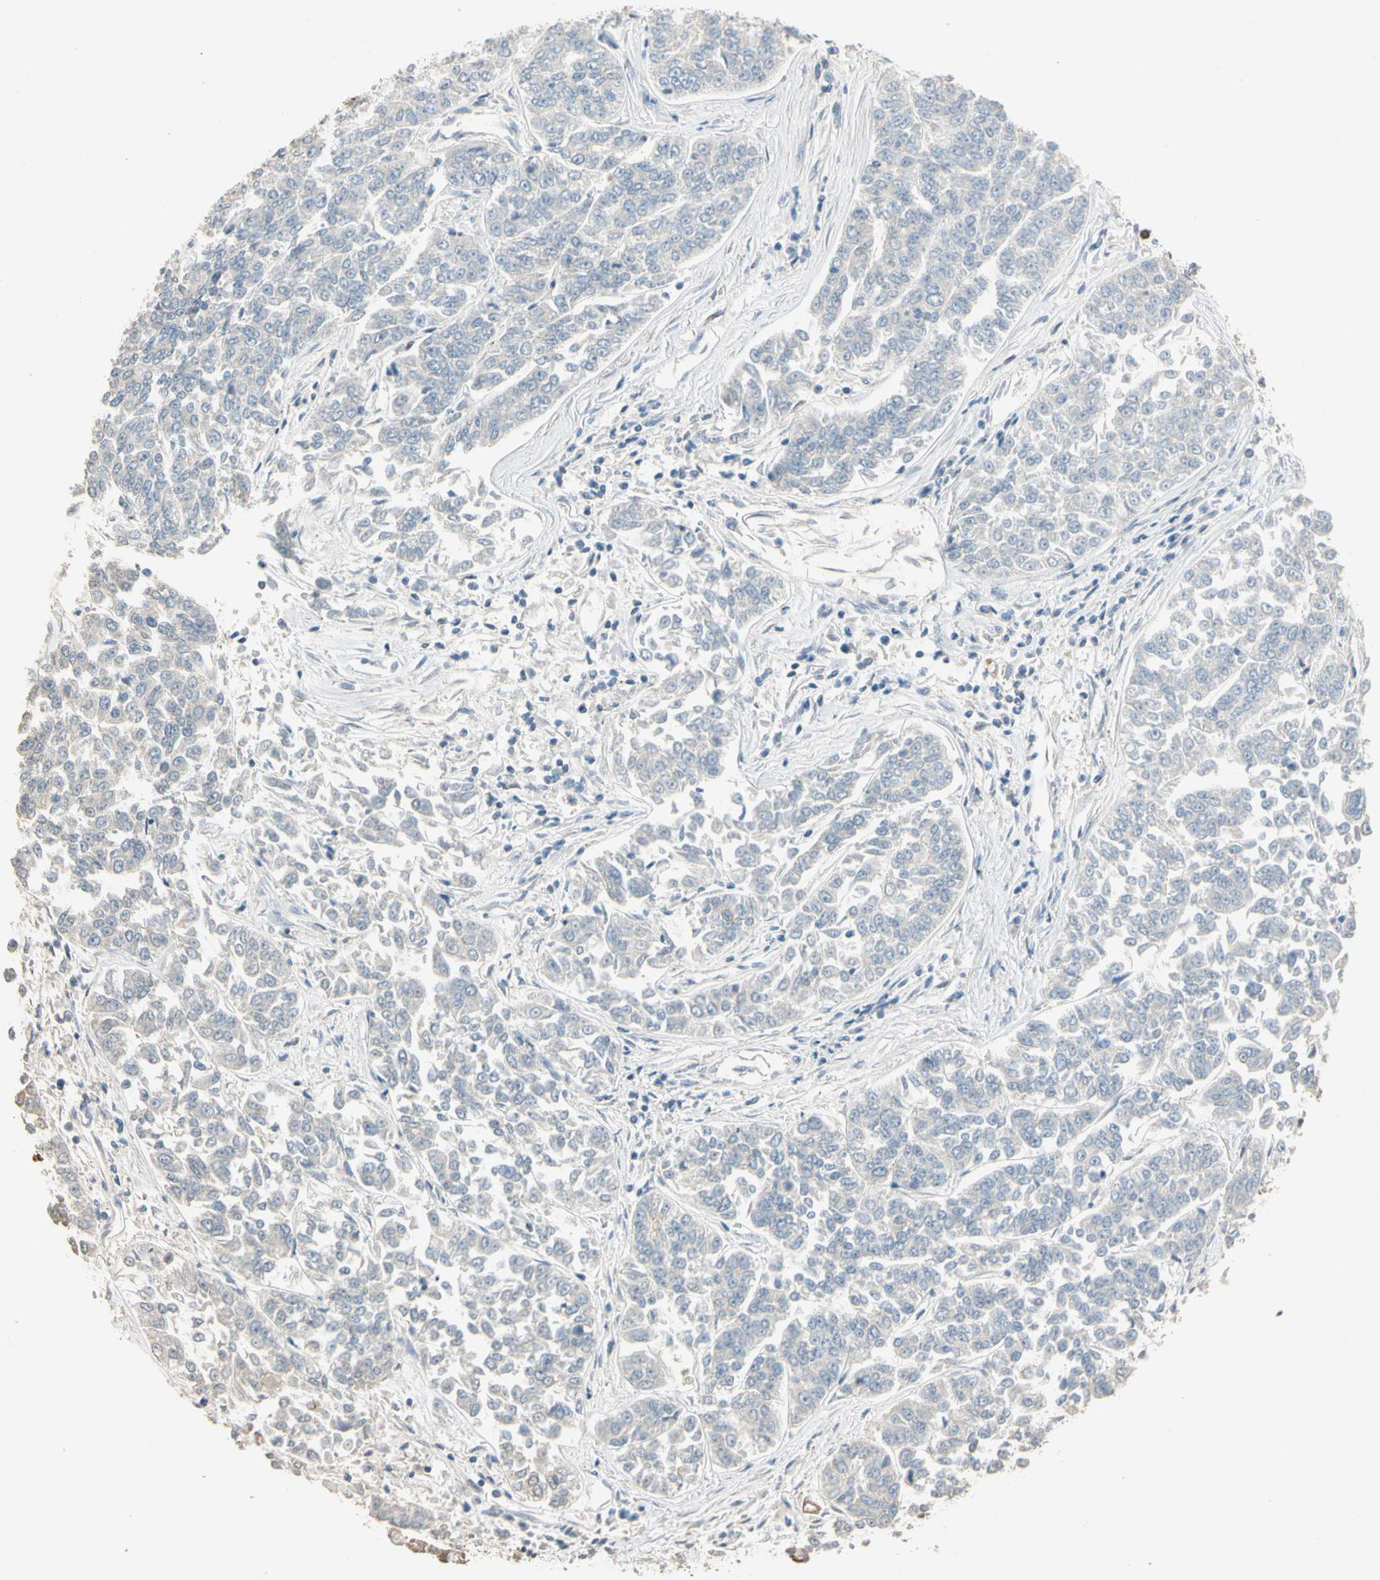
{"staining": {"intensity": "negative", "quantity": "none", "location": "none"}, "tissue": "lung cancer", "cell_type": "Tumor cells", "image_type": "cancer", "snomed": [{"axis": "morphology", "description": "Adenocarcinoma, NOS"}, {"axis": "topography", "description": "Lung"}], "caption": "Immunohistochemical staining of human lung cancer demonstrates no significant expression in tumor cells.", "gene": "MAP3K7", "patient": {"sex": "male", "age": 84}}